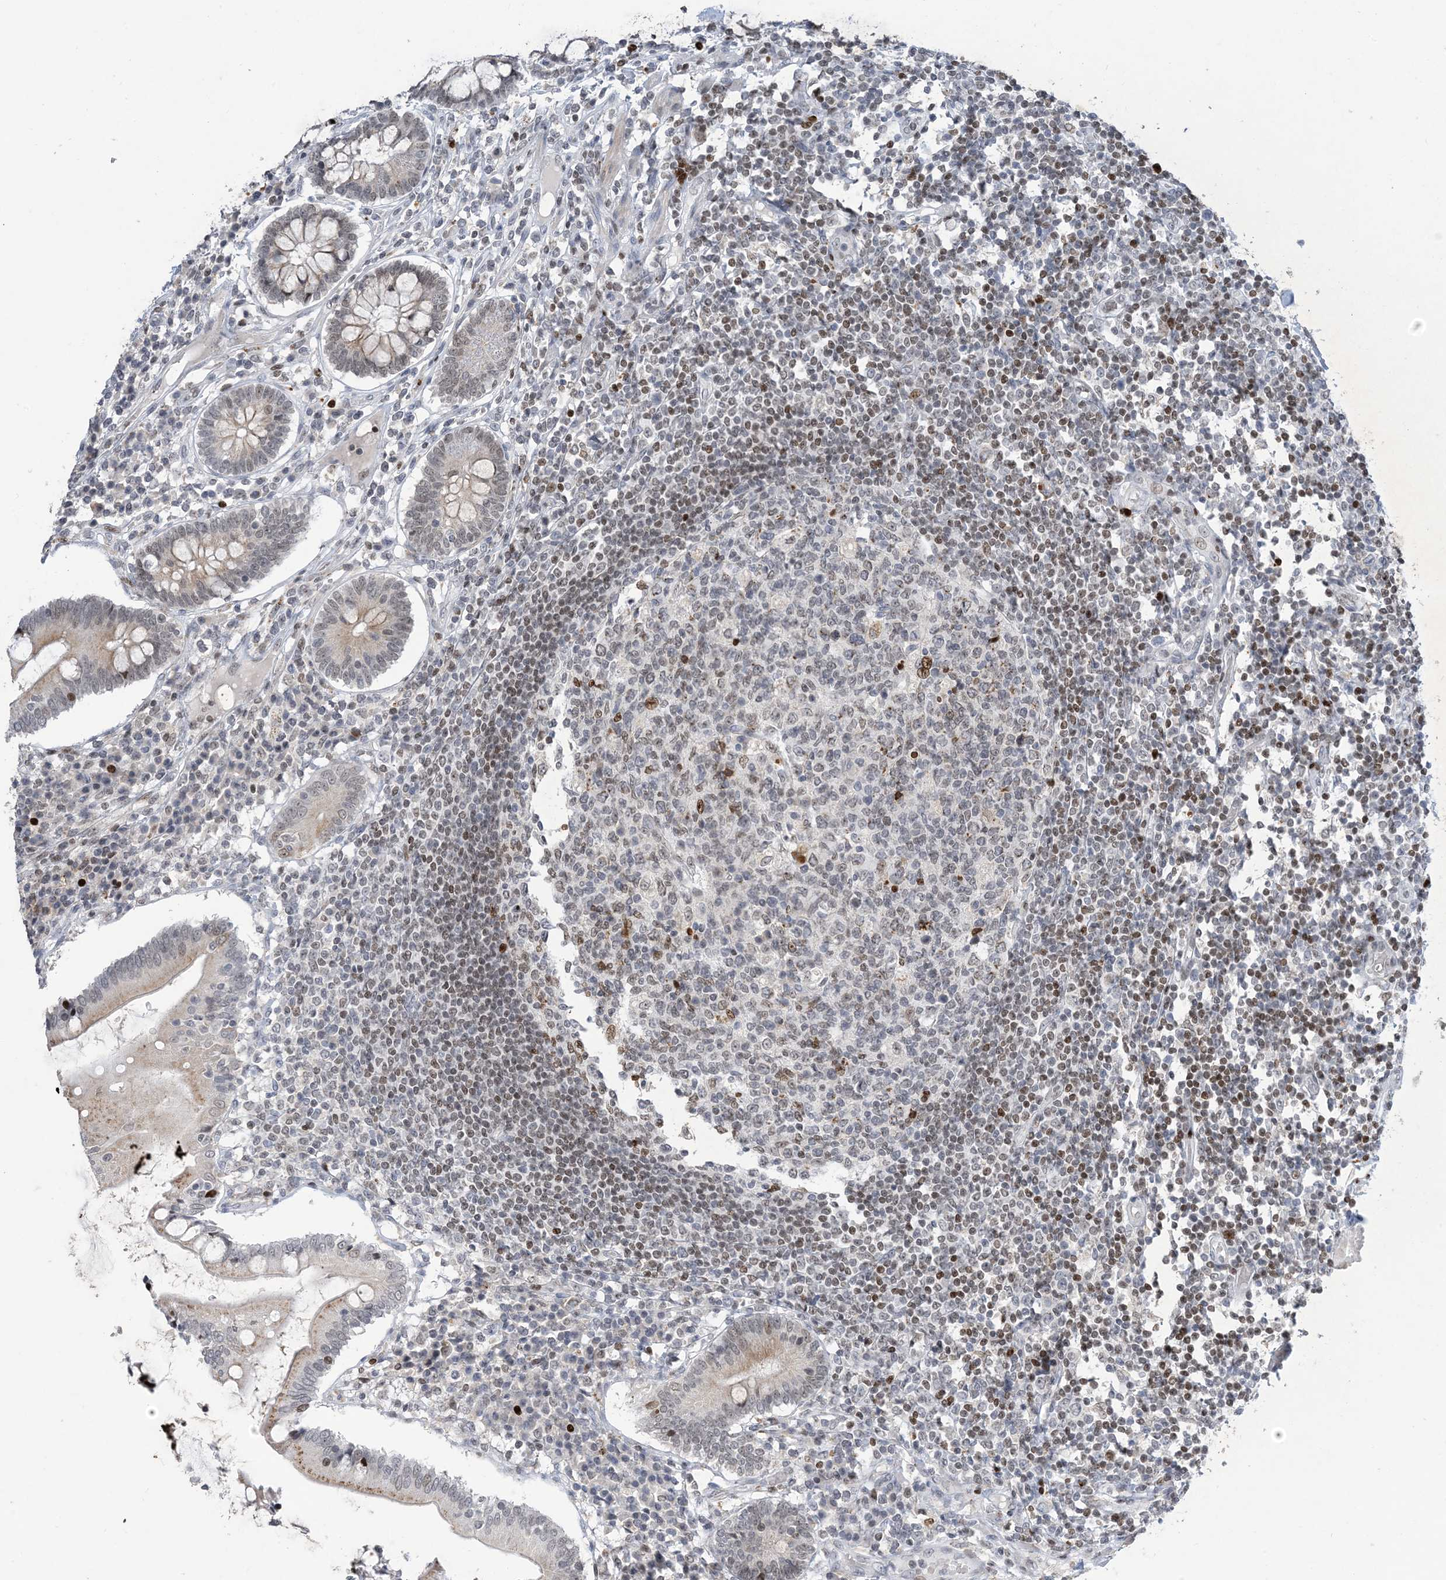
{"staining": {"intensity": "negative", "quantity": "none", "location": "none"}, "tissue": "colon", "cell_type": "Endothelial cells", "image_type": "normal", "snomed": [{"axis": "morphology", "description": "Normal tissue, NOS"}, {"axis": "topography", "description": "Colon"}], "caption": "Immunohistochemical staining of benign human colon demonstrates no significant positivity in endothelial cells. The staining is performed using DAB brown chromogen with nuclei counter-stained in using hematoxylin.", "gene": "SLC25A53", "patient": {"sex": "female", "age": 79}}